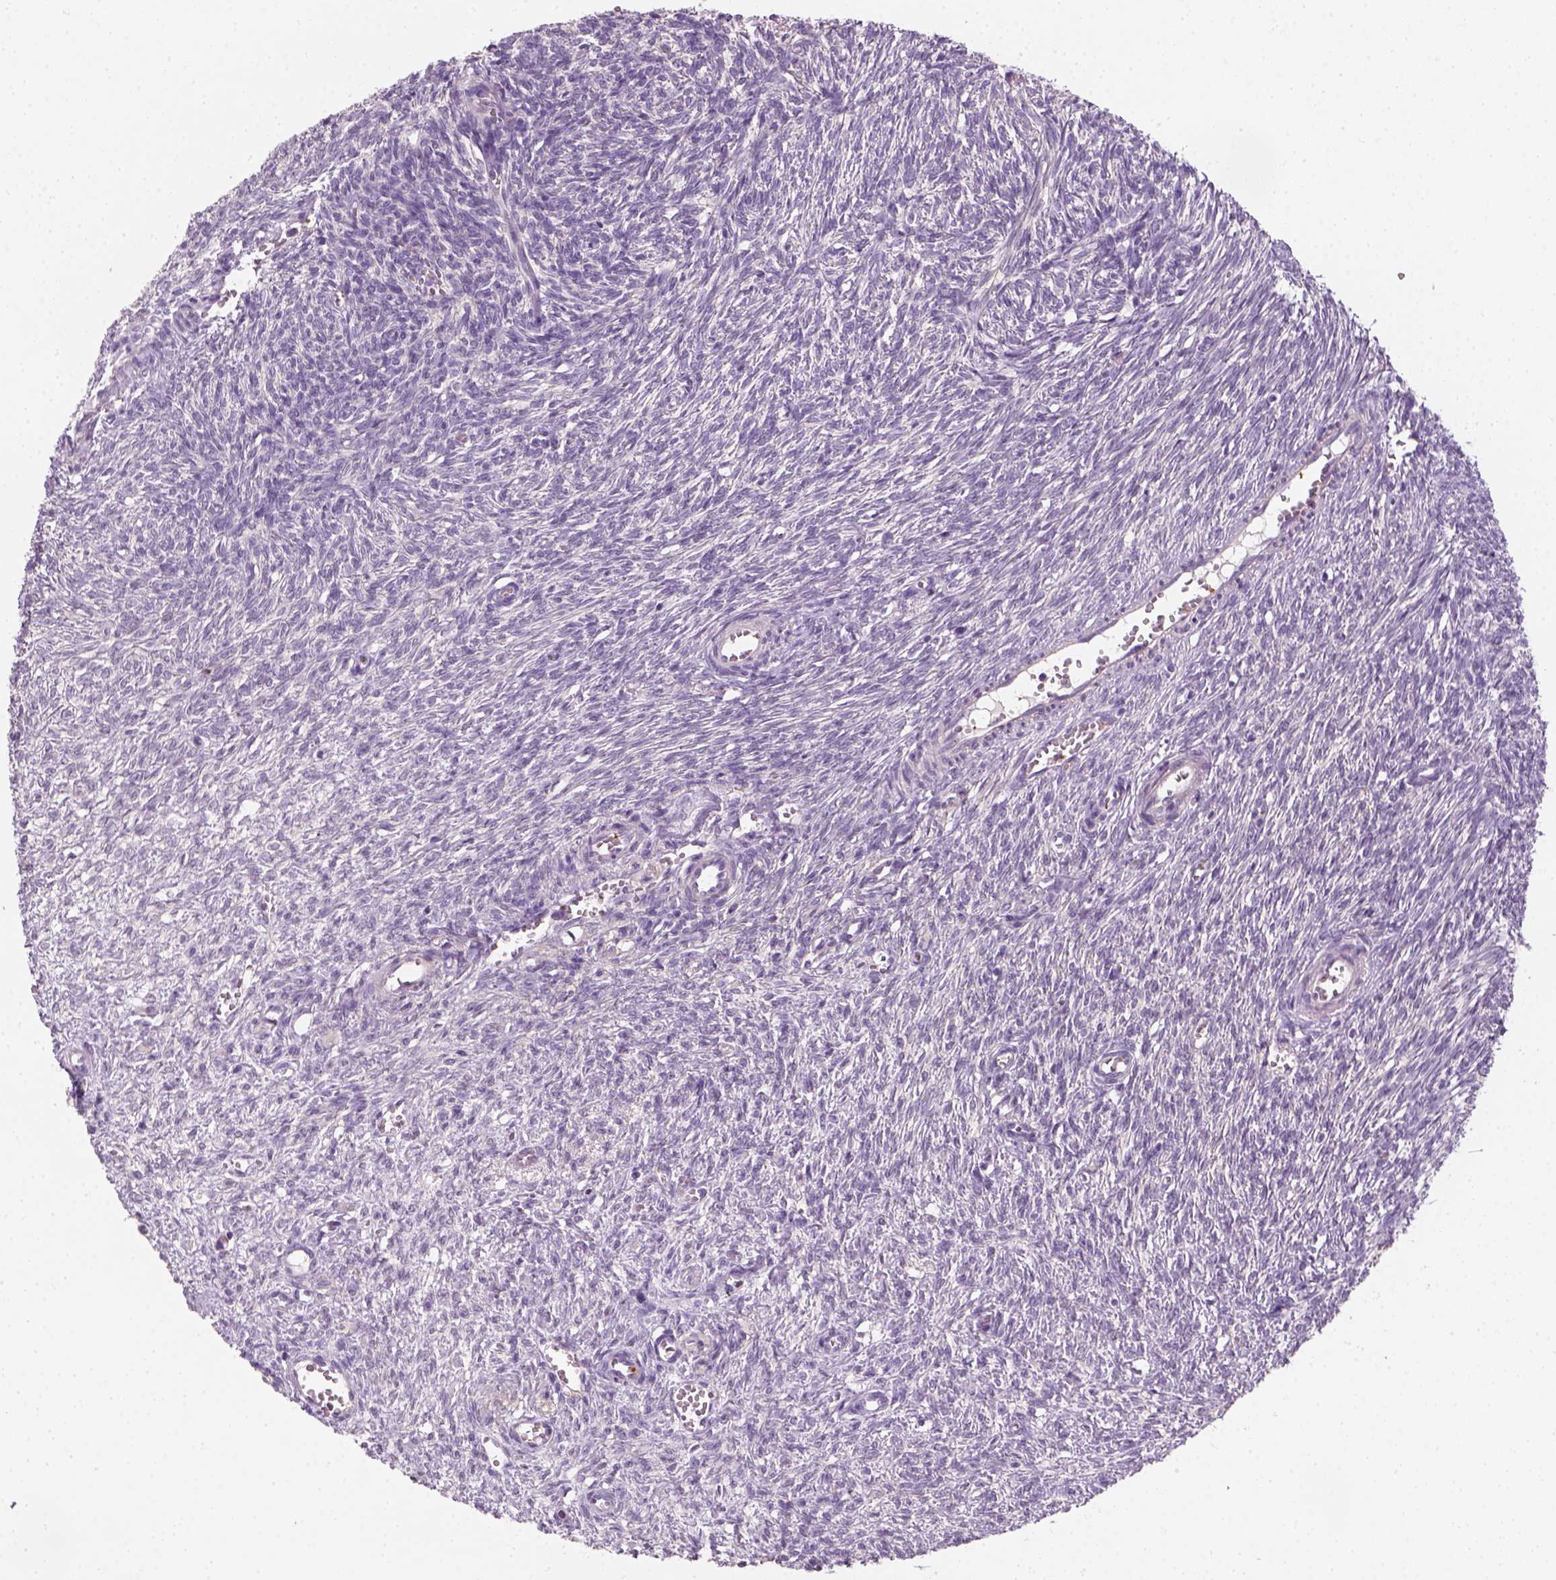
{"staining": {"intensity": "negative", "quantity": "none", "location": "none"}, "tissue": "ovary", "cell_type": "Ovarian stroma cells", "image_type": "normal", "snomed": [{"axis": "morphology", "description": "Normal tissue, NOS"}, {"axis": "topography", "description": "Ovary"}], "caption": "The image exhibits no significant staining in ovarian stroma cells of ovary. (DAB (3,3'-diaminobenzidine) immunohistochemistry visualized using brightfield microscopy, high magnification).", "gene": "FAM163B", "patient": {"sex": "female", "age": 46}}